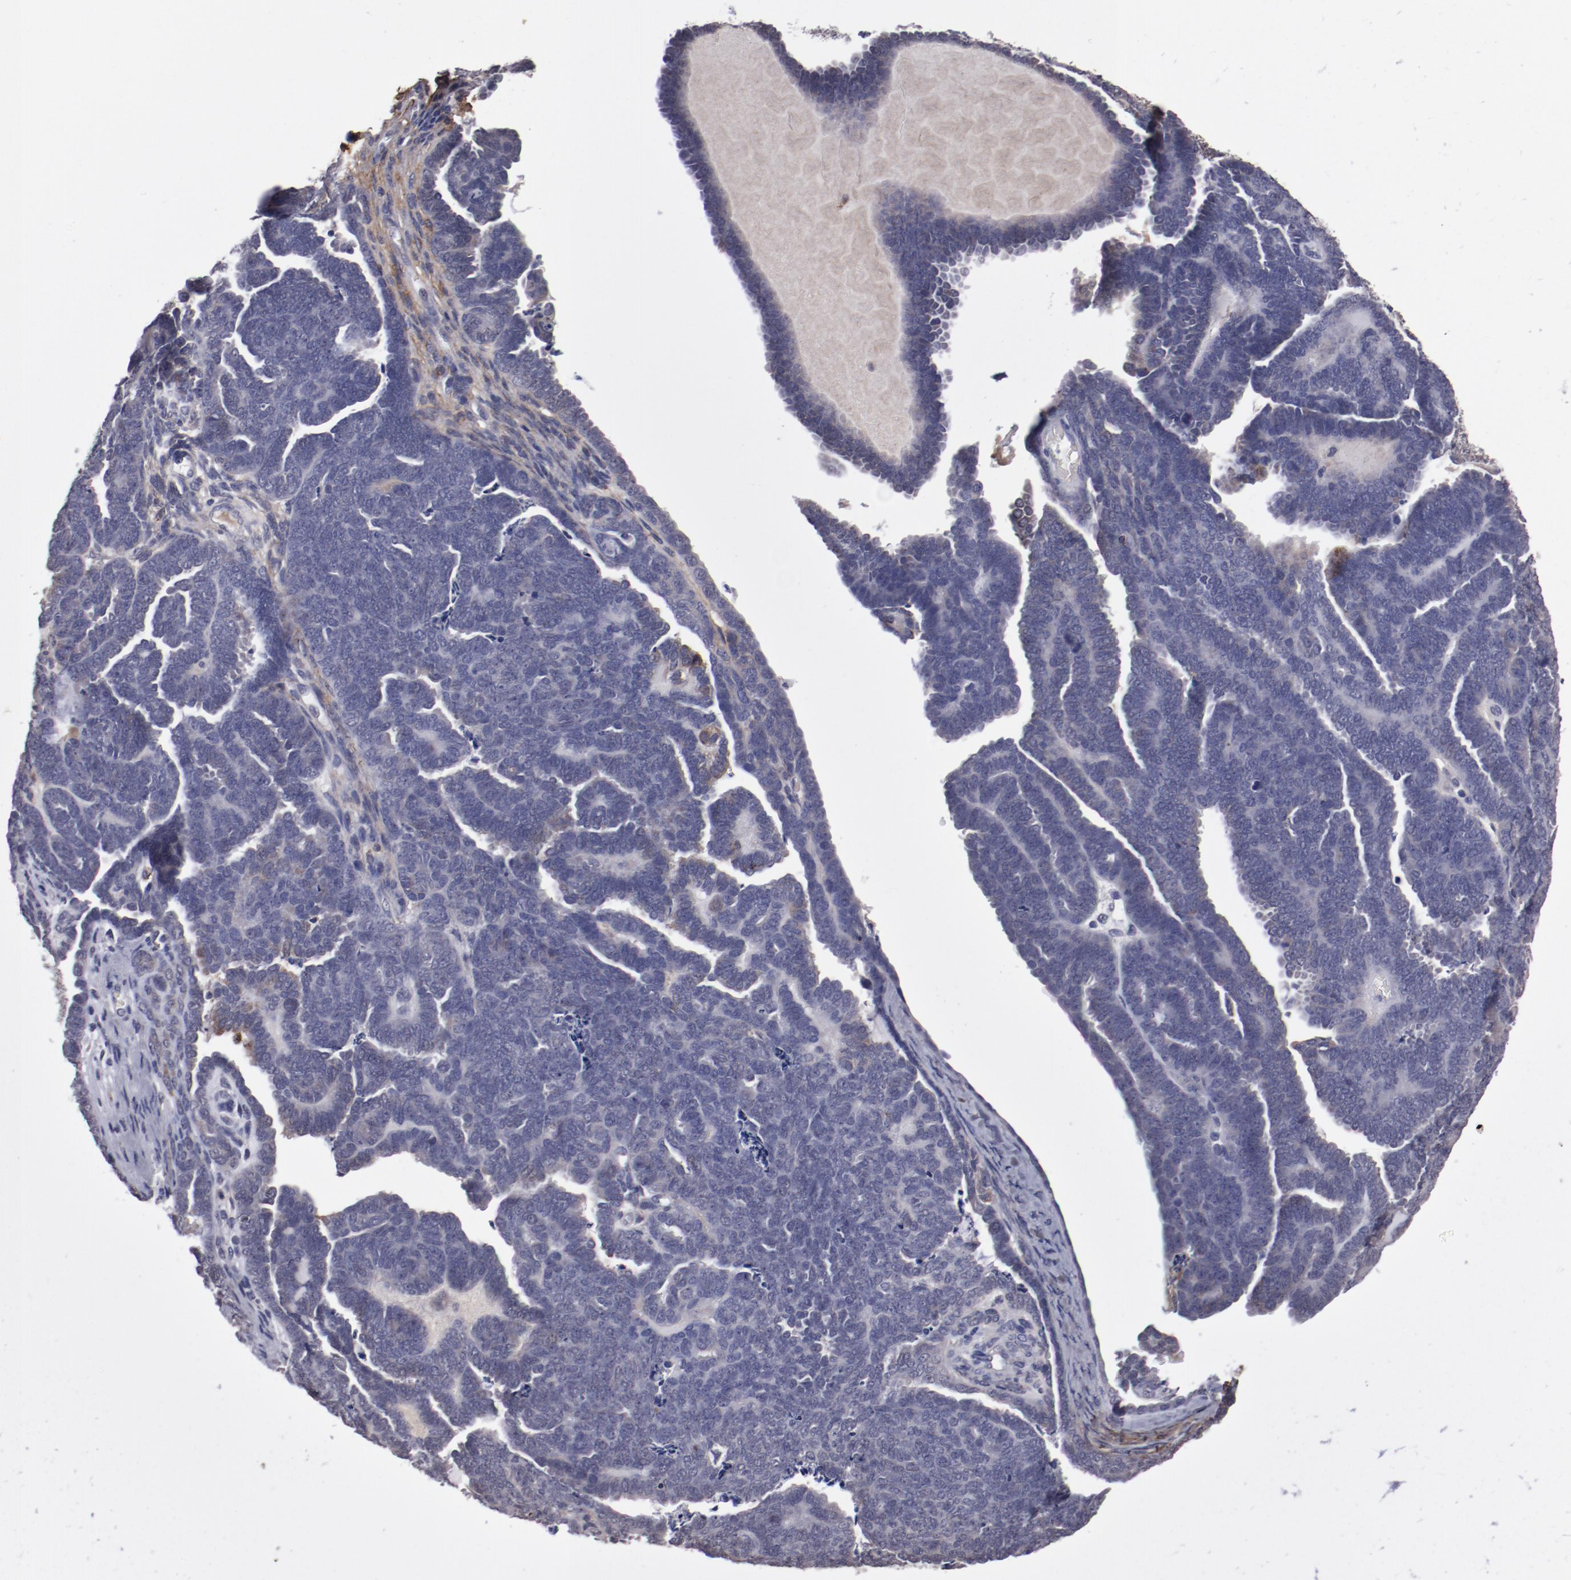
{"staining": {"intensity": "weak", "quantity": "<25%", "location": "cytoplasmic/membranous"}, "tissue": "endometrial cancer", "cell_type": "Tumor cells", "image_type": "cancer", "snomed": [{"axis": "morphology", "description": "Neoplasm, malignant, NOS"}, {"axis": "topography", "description": "Endometrium"}], "caption": "This is an immunohistochemistry (IHC) image of endometrial cancer. There is no positivity in tumor cells.", "gene": "IL12A", "patient": {"sex": "female", "age": 74}}